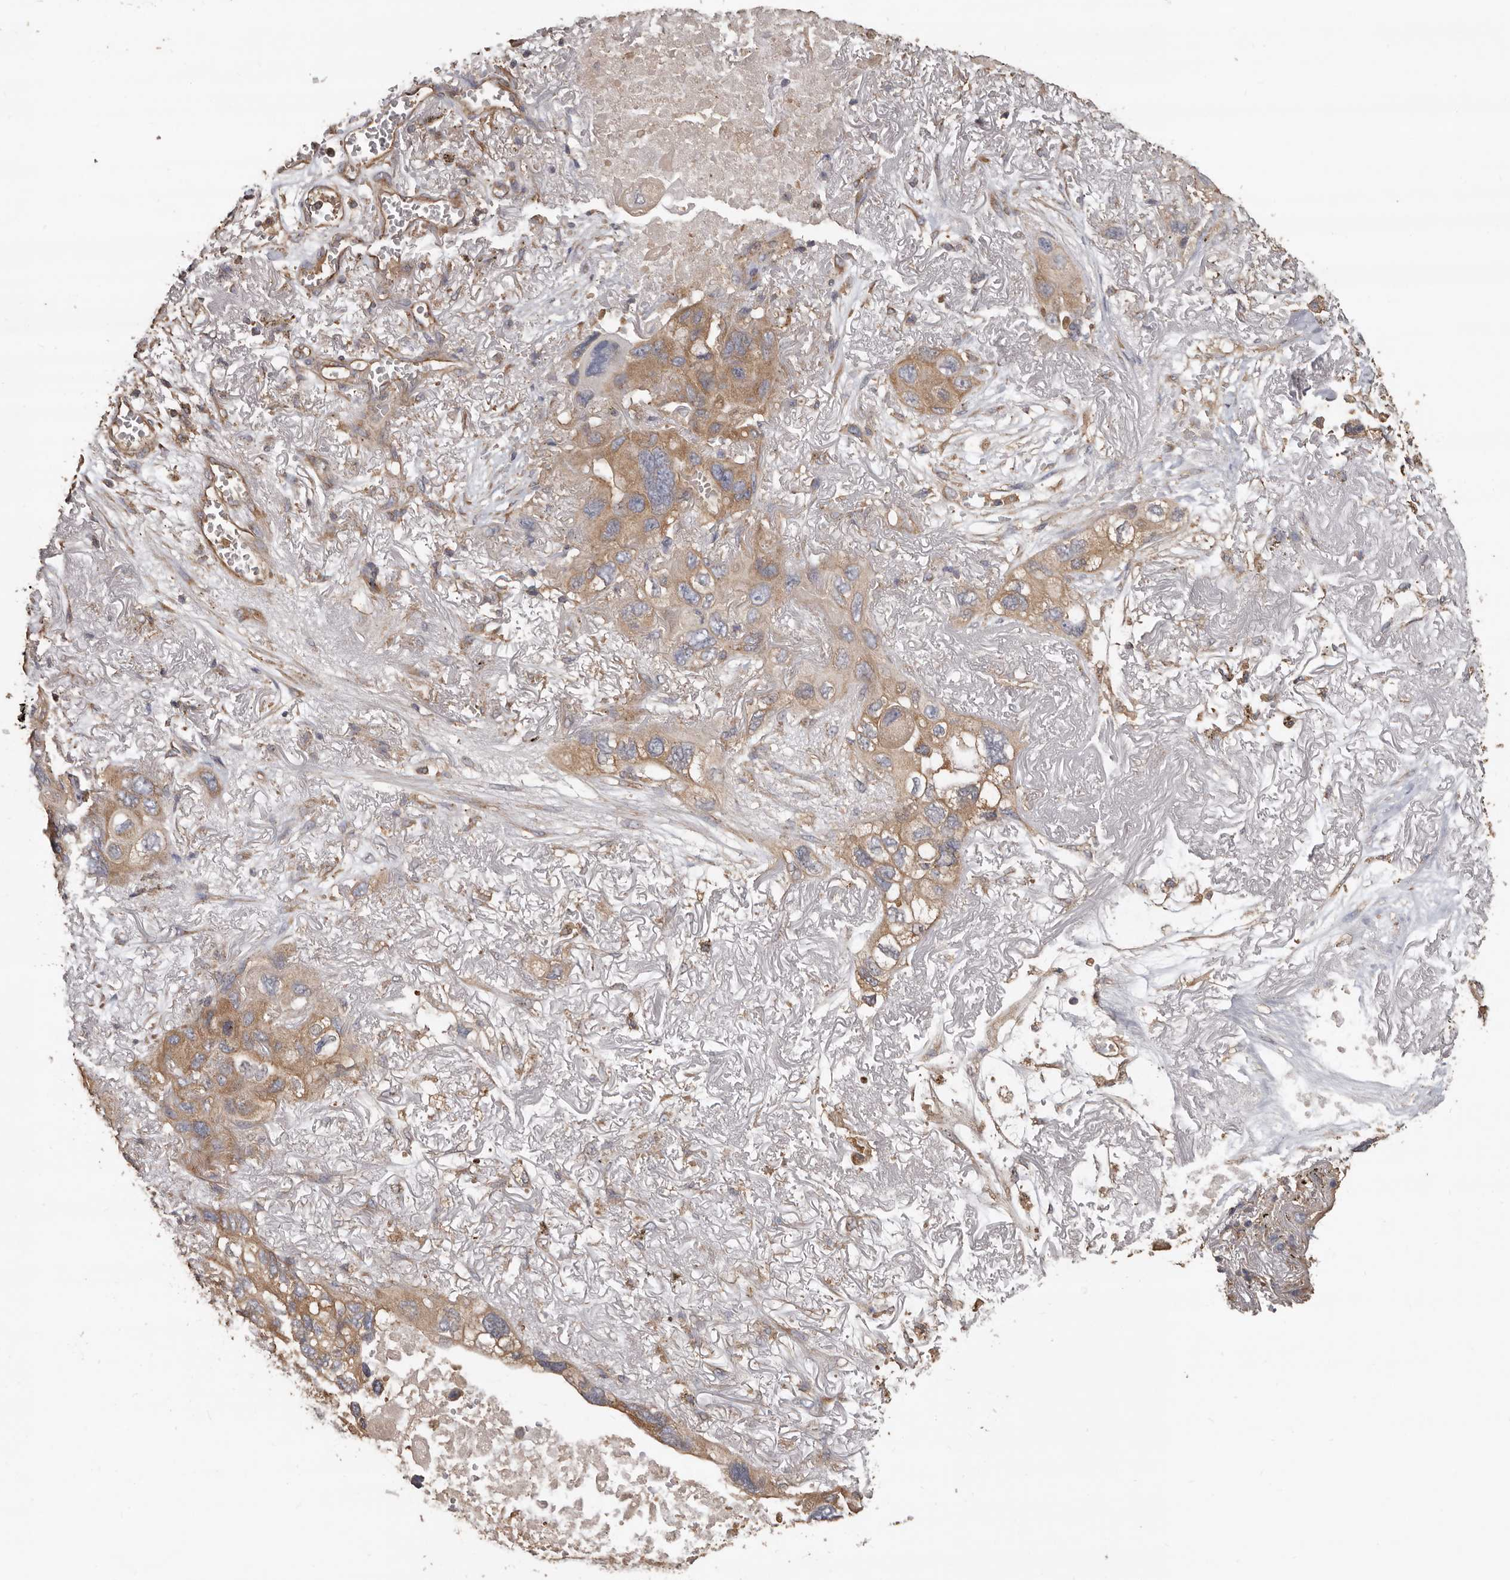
{"staining": {"intensity": "moderate", "quantity": ">75%", "location": "cytoplasmic/membranous"}, "tissue": "lung cancer", "cell_type": "Tumor cells", "image_type": "cancer", "snomed": [{"axis": "morphology", "description": "Squamous cell carcinoma, NOS"}, {"axis": "topography", "description": "Lung"}], "caption": "Brown immunohistochemical staining in human squamous cell carcinoma (lung) exhibits moderate cytoplasmic/membranous expression in about >75% of tumor cells.", "gene": "FLCN", "patient": {"sex": "female", "age": 73}}